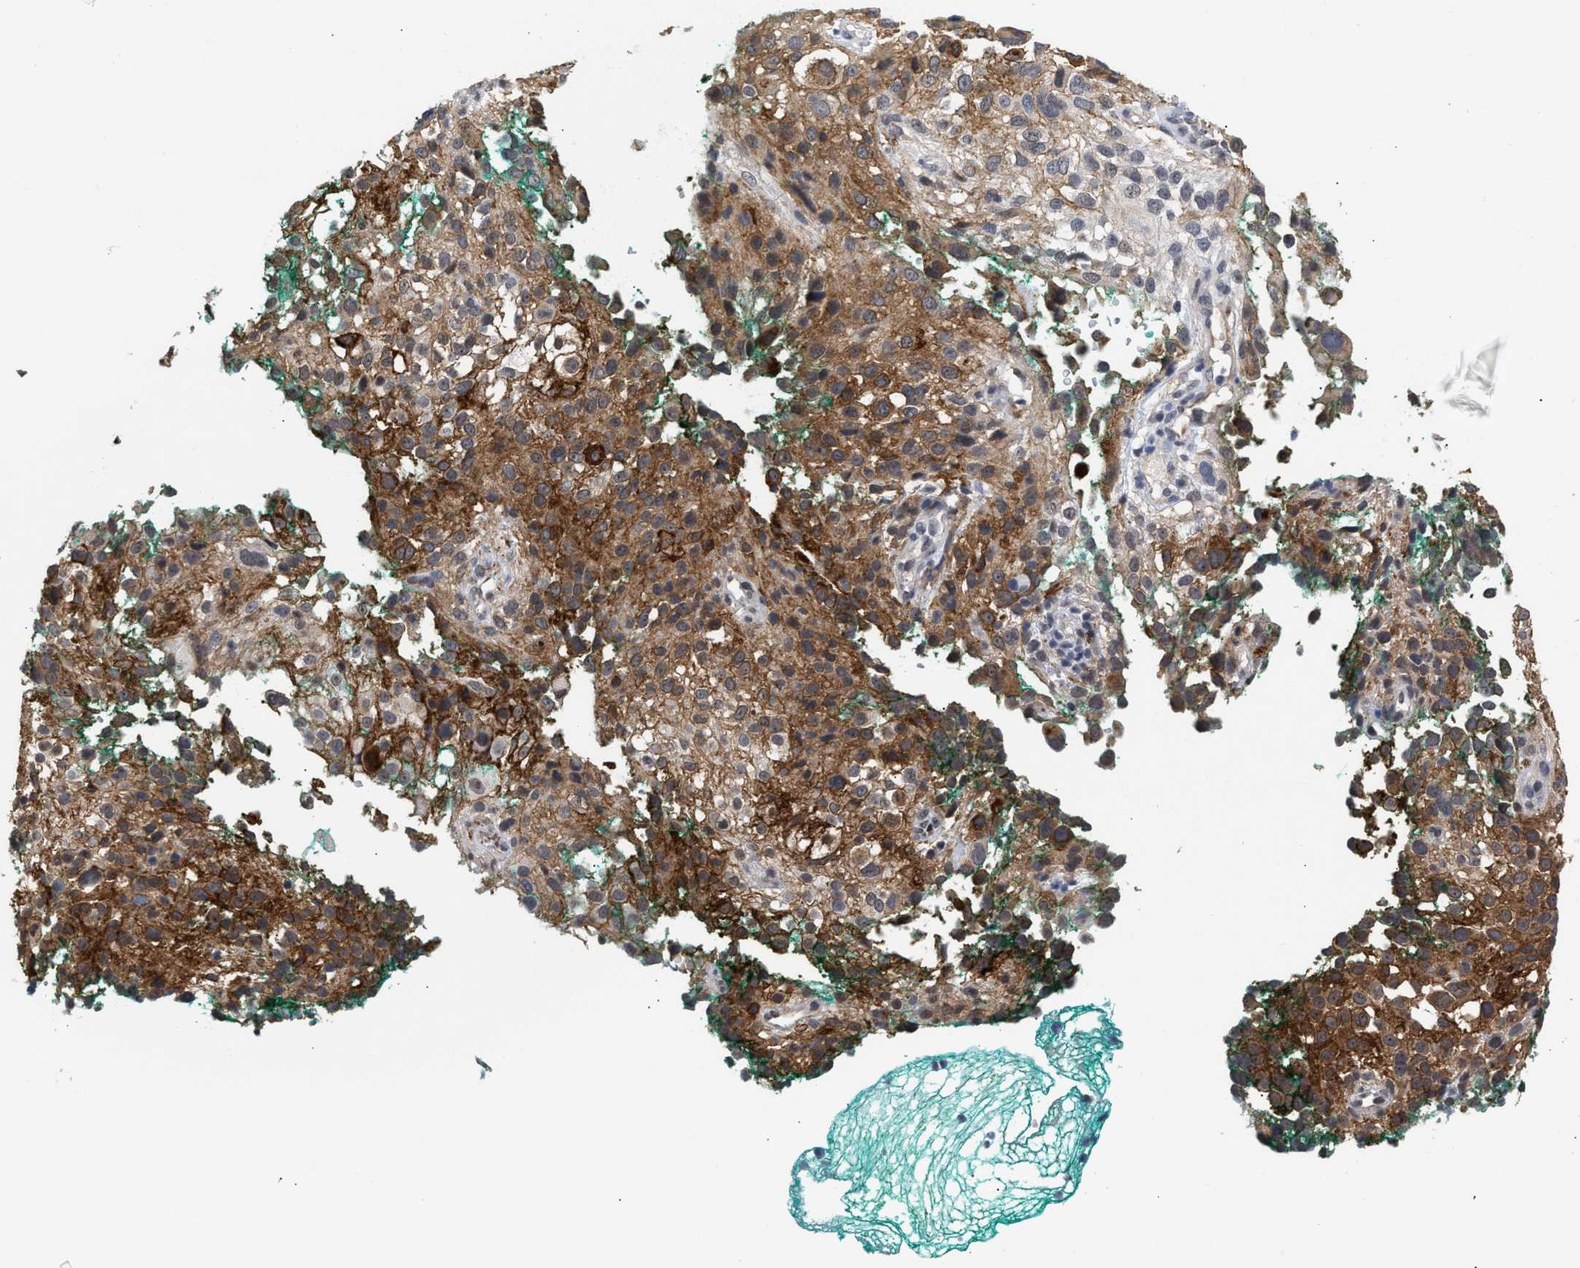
{"staining": {"intensity": "moderate", "quantity": ">75%", "location": "cytoplasmic/membranous"}, "tissue": "melanoma", "cell_type": "Tumor cells", "image_type": "cancer", "snomed": [{"axis": "morphology", "description": "Necrosis, NOS"}, {"axis": "morphology", "description": "Malignant melanoma, NOS"}, {"axis": "topography", "description": "Skin"}], "caption": "Melanoma stained for a protein shows moderate cytoplasmic/membranous positivity in tumor cells.", "gene": "AHNAK2", "patient": {"sex": "female", "age": 87}}